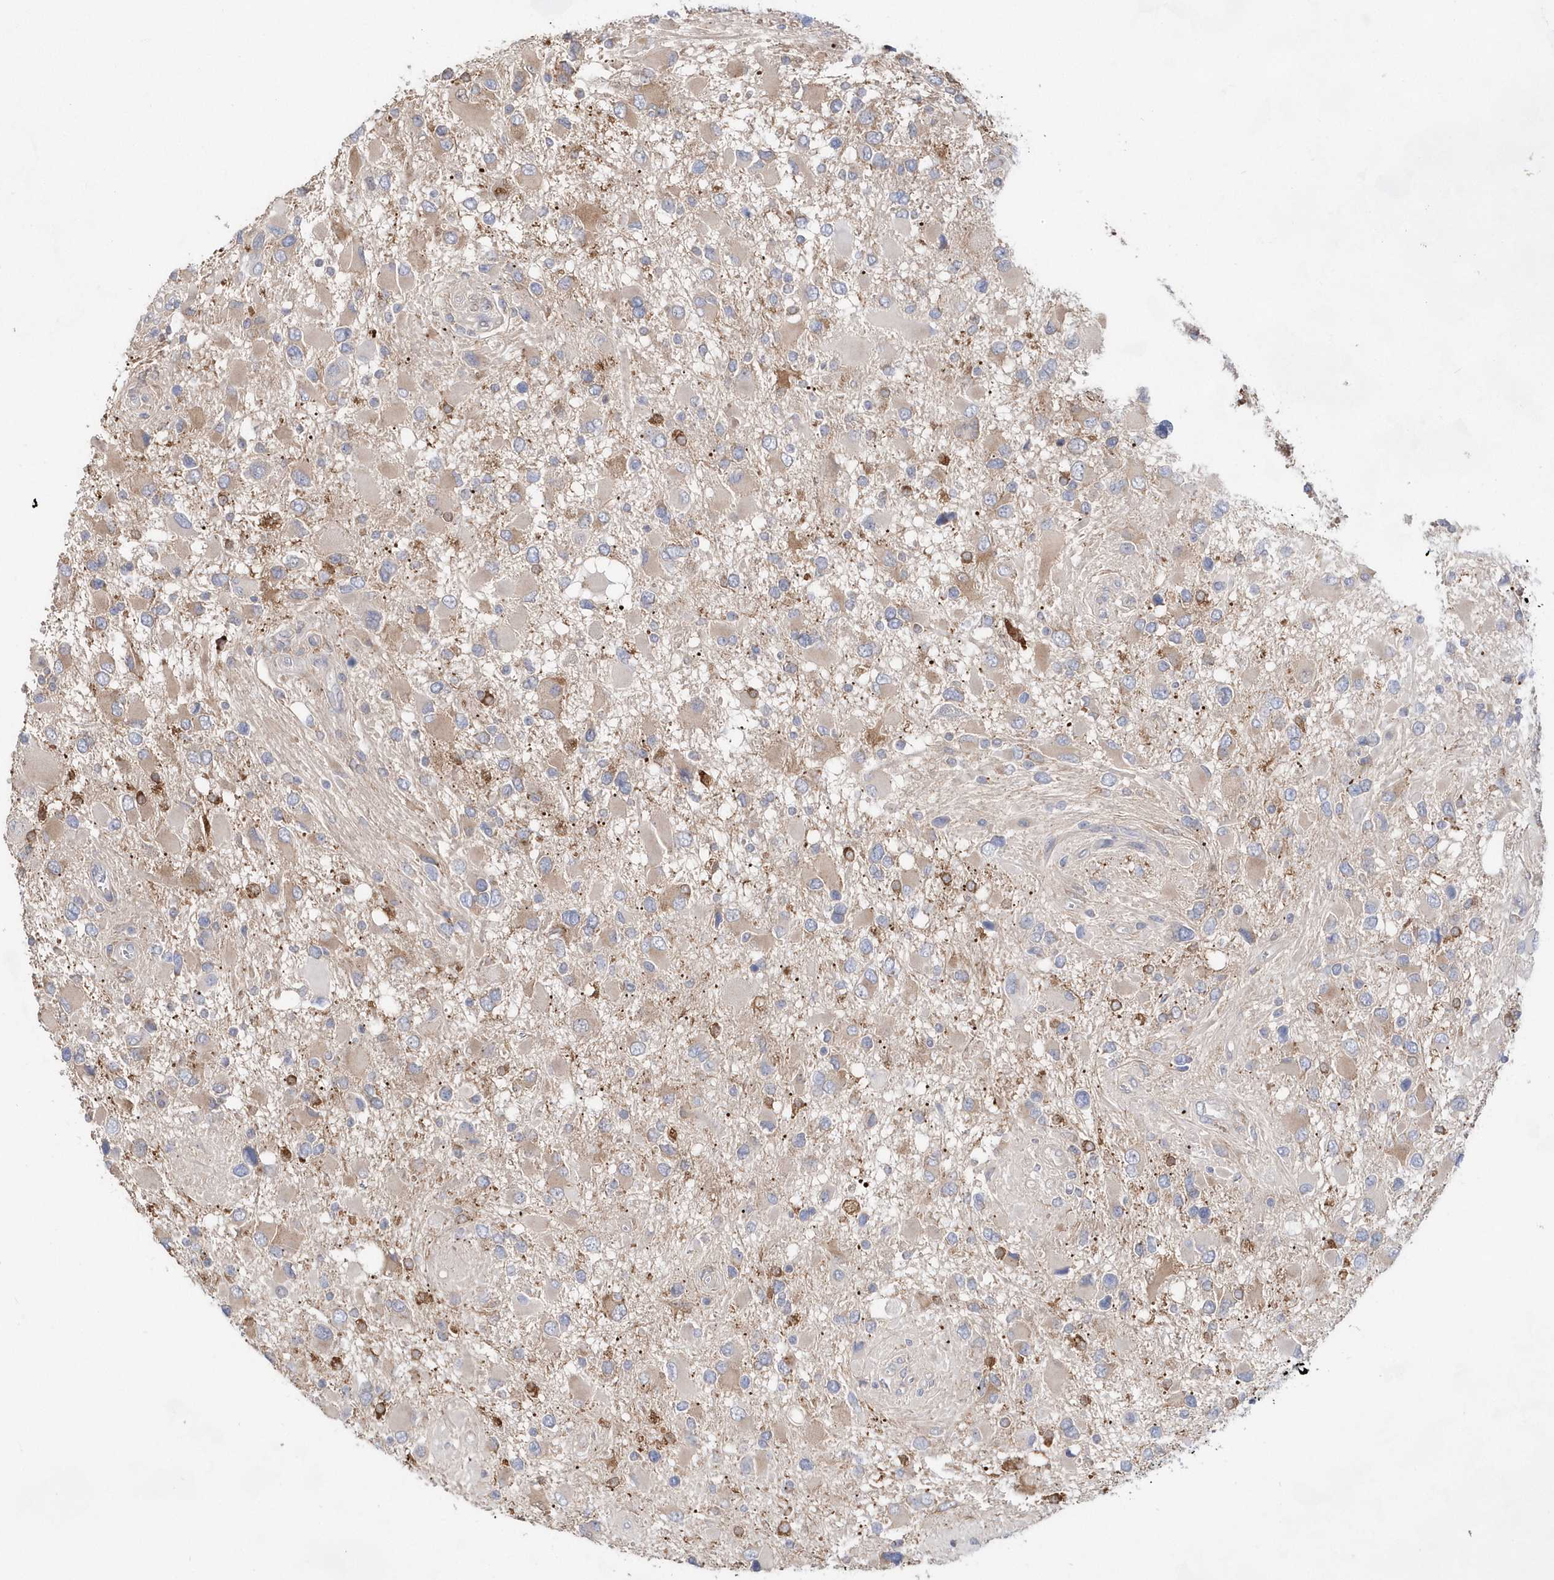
{"staining": {"intensity": "weak", "quantity": "25%-75%", "location": "cytoplasmic/membranous"}, "tissue": "glioma", "cell_type": "Tumor cells", "image_type": "cancer", "snomed": [{"axis": "morphology", "description": "Glioma, malignant, High grade"}, {"axis": "topography", "description": "Brain"}], "caption": "Weak cytoplasmic/membranous expression for a protein is appreciated in about 25%-75% of tumor cells of glioma using immunohistochemistry (IHC).", "gene": "BDH2", "patient": {"sex": "male", "age": 53}}